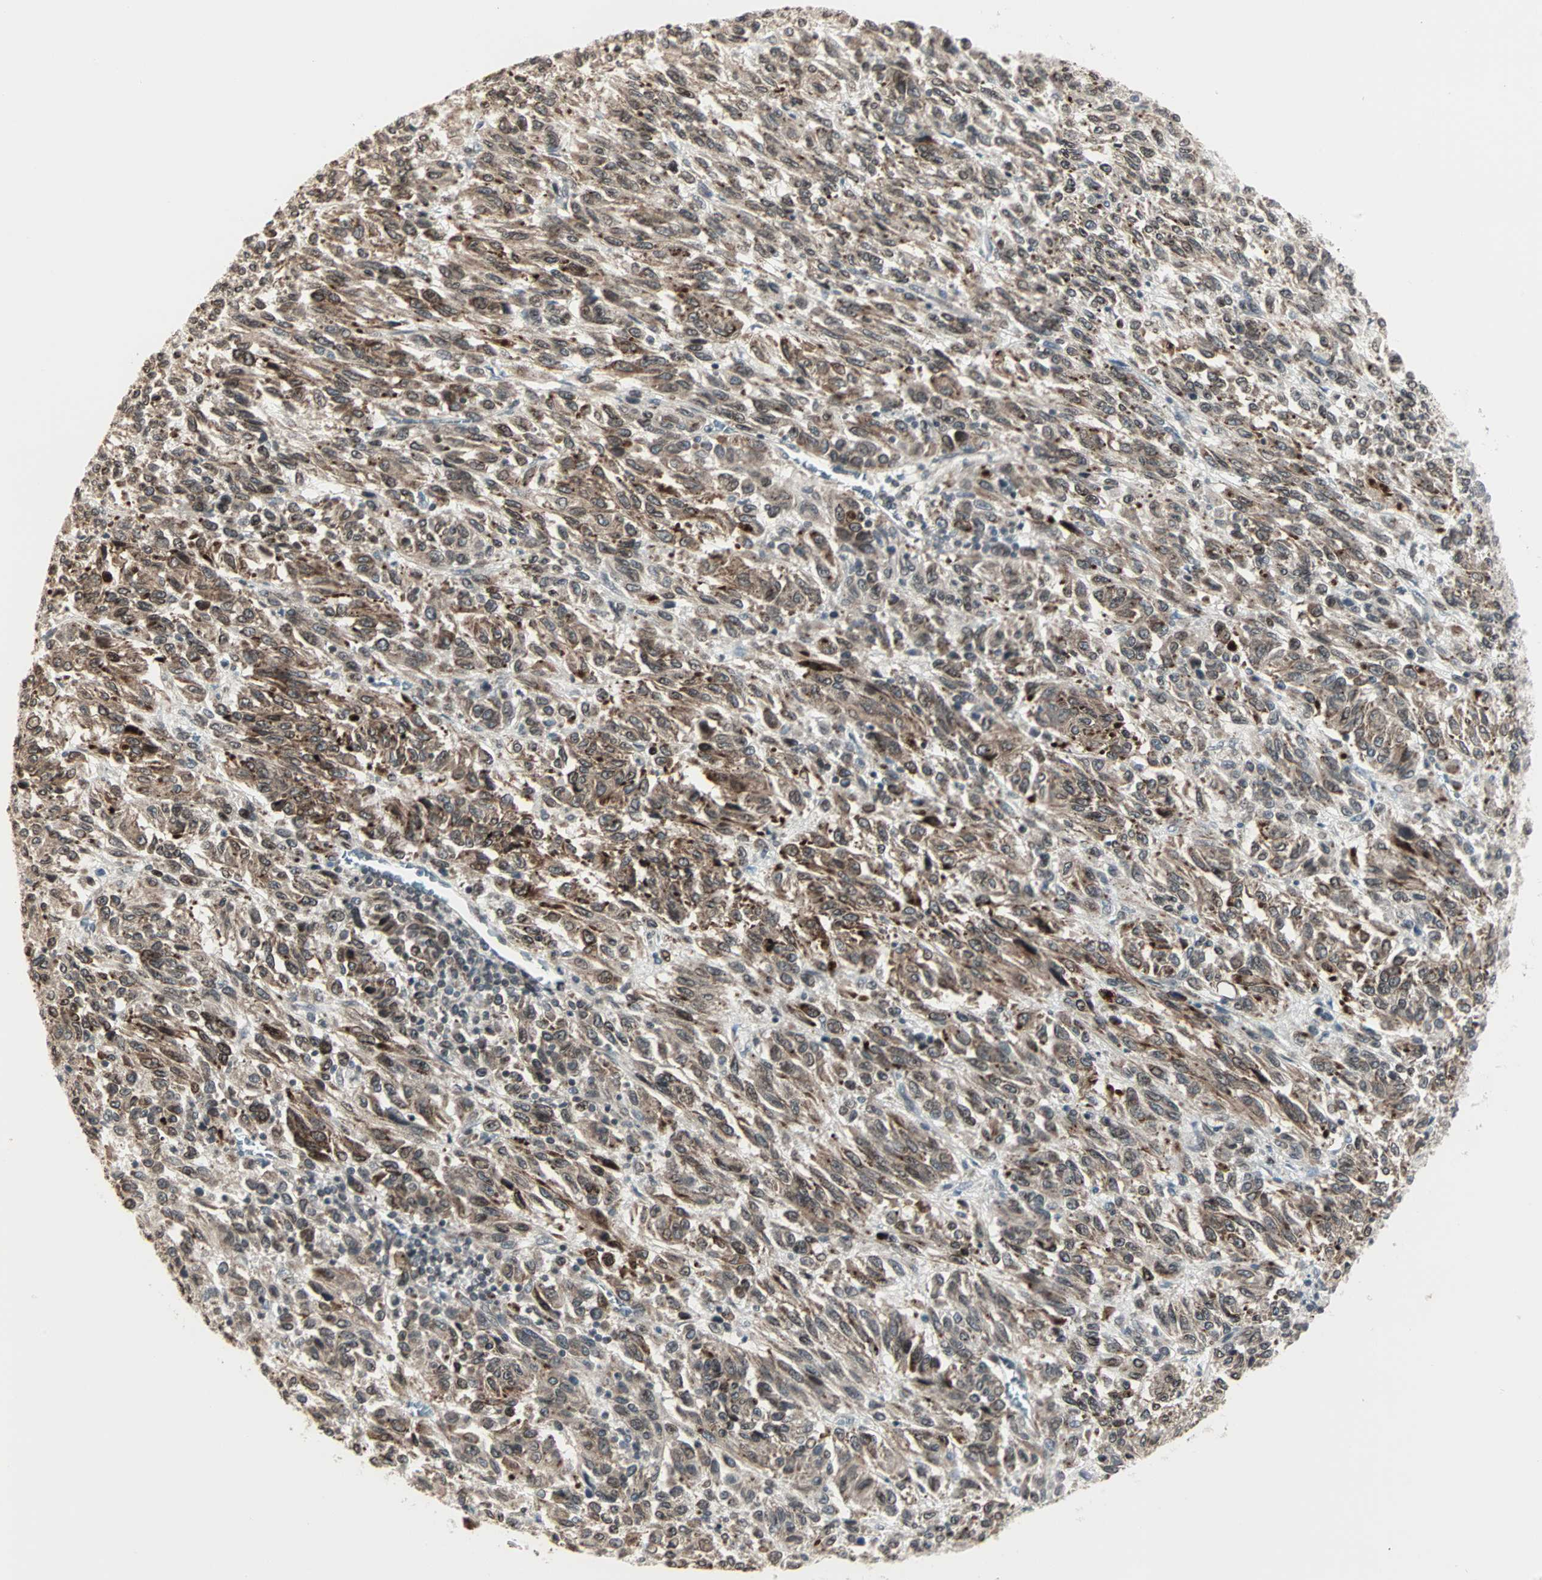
{"staining": {"intensity": "moderate", "quantity": ">75%", "location": "cytoplasmic/membranous,nuclear"}, "tissue": "melanoma", "cell_type": "Tumor cells", "image_type": "cancer", "snomed": [{"axis": "morphology", "description": "Malignant melanoma, Metastatic site"}, {"axis": "topography", "description": "Lung"}], "caption": "Protein expression analysis of malignant melanoma (metastatic site) exhibits moderate cytoplasmic/membranous and nuclear expression in approximately >75% of tumor cells. Ihc stains the protein of interest in brown and the nuclei are stained blue.", "gene": "CBLC", "patient": {"sex": "male", "age": 64}}